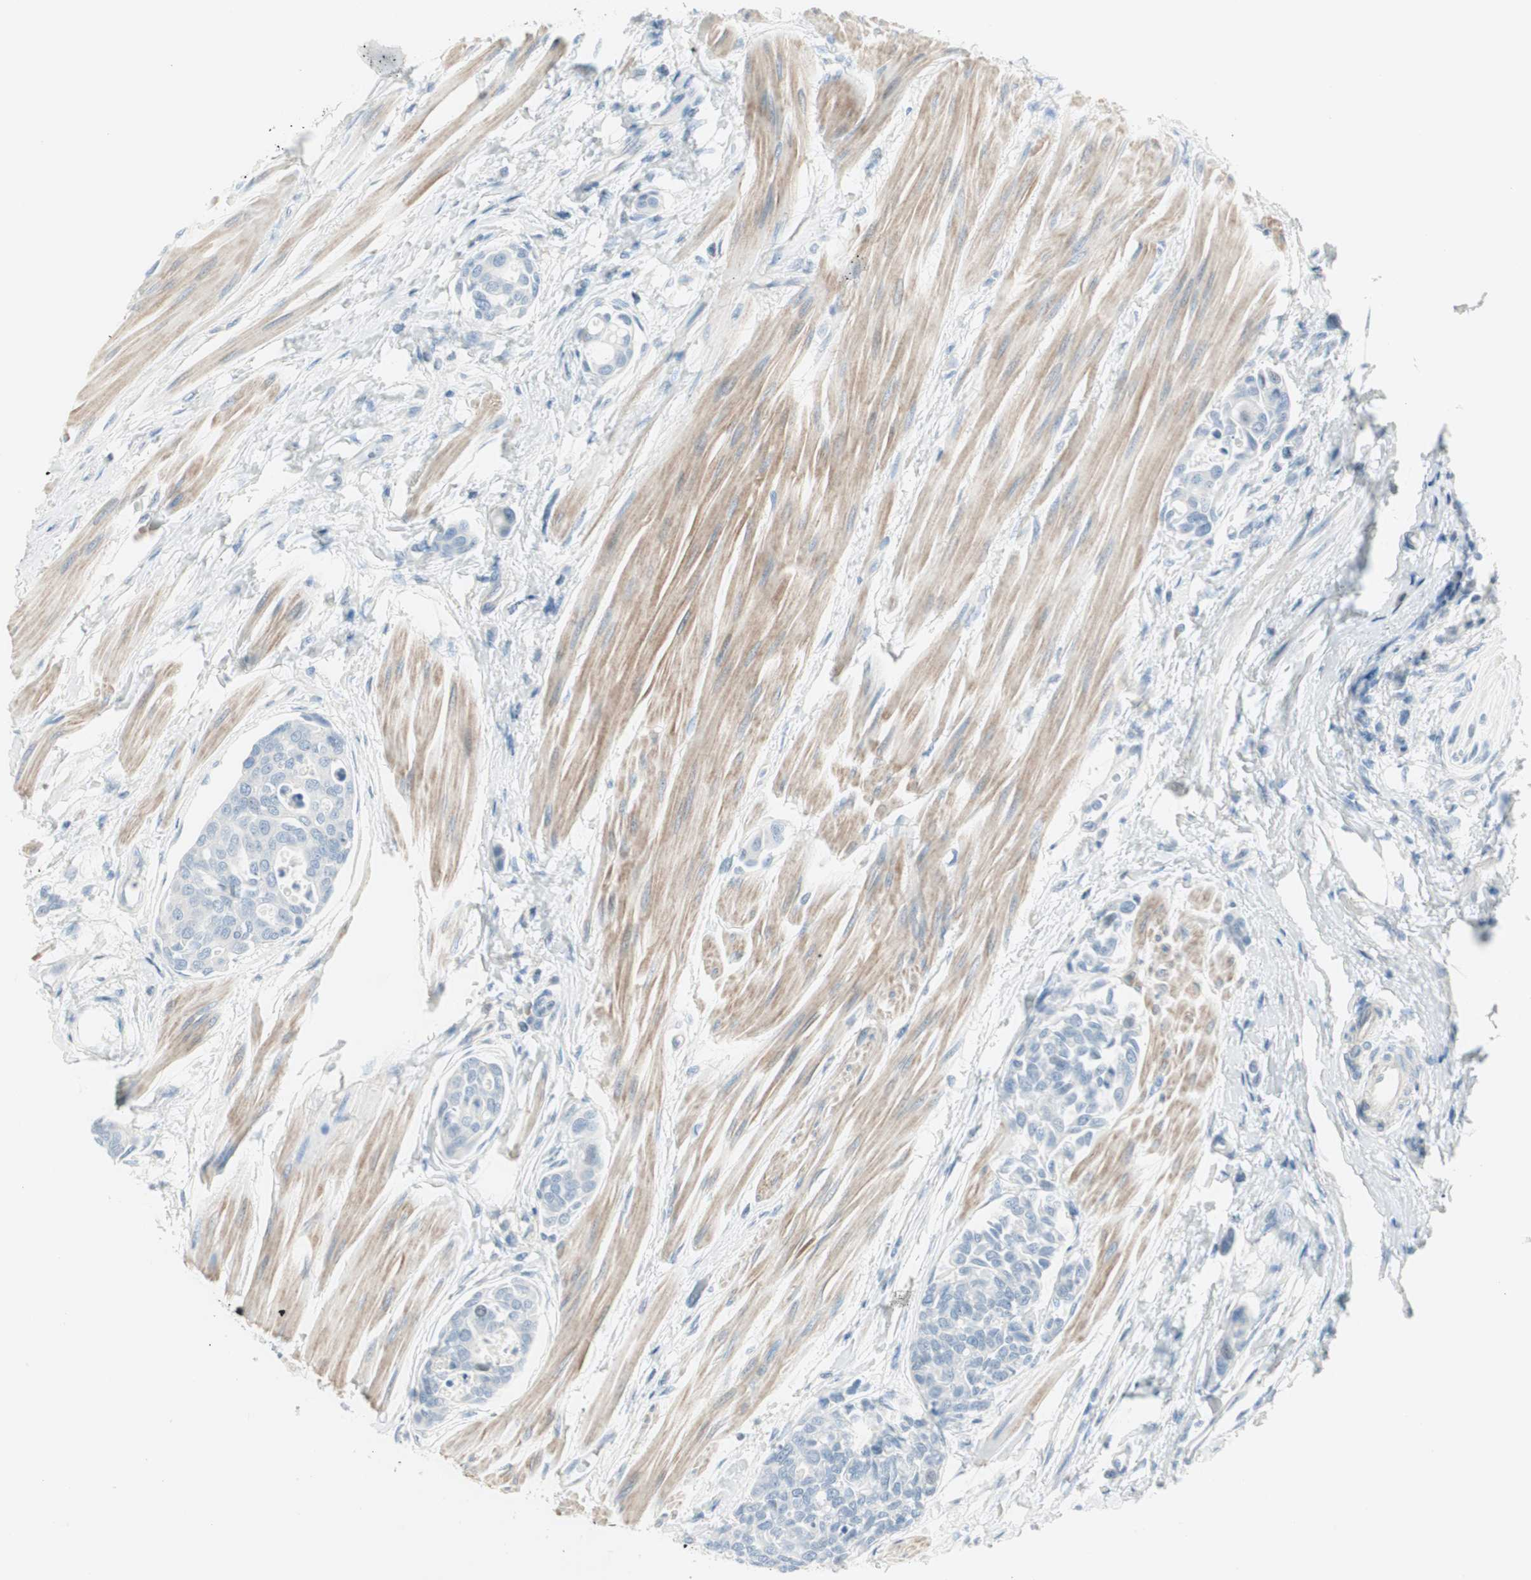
{"staining": {"intensity": "negative", "quantity": "none", "location": "none"}, "tissue": "urothelial cancer", "cell_type": "Tumor cells", "image_type": "cancer", "snomed": [{"axis": "morphology", "description": "Urothelial carcinoma, High grade"}, {"axis": "topography", "description": "Urinary bladder"}], "caption": "Photomicrograph shows no significant protein staining in tumor cells of urothelial carcinoma (high-grade).", "gene": "CDHR5", "patient": {"sex": "male", "age": 78}}